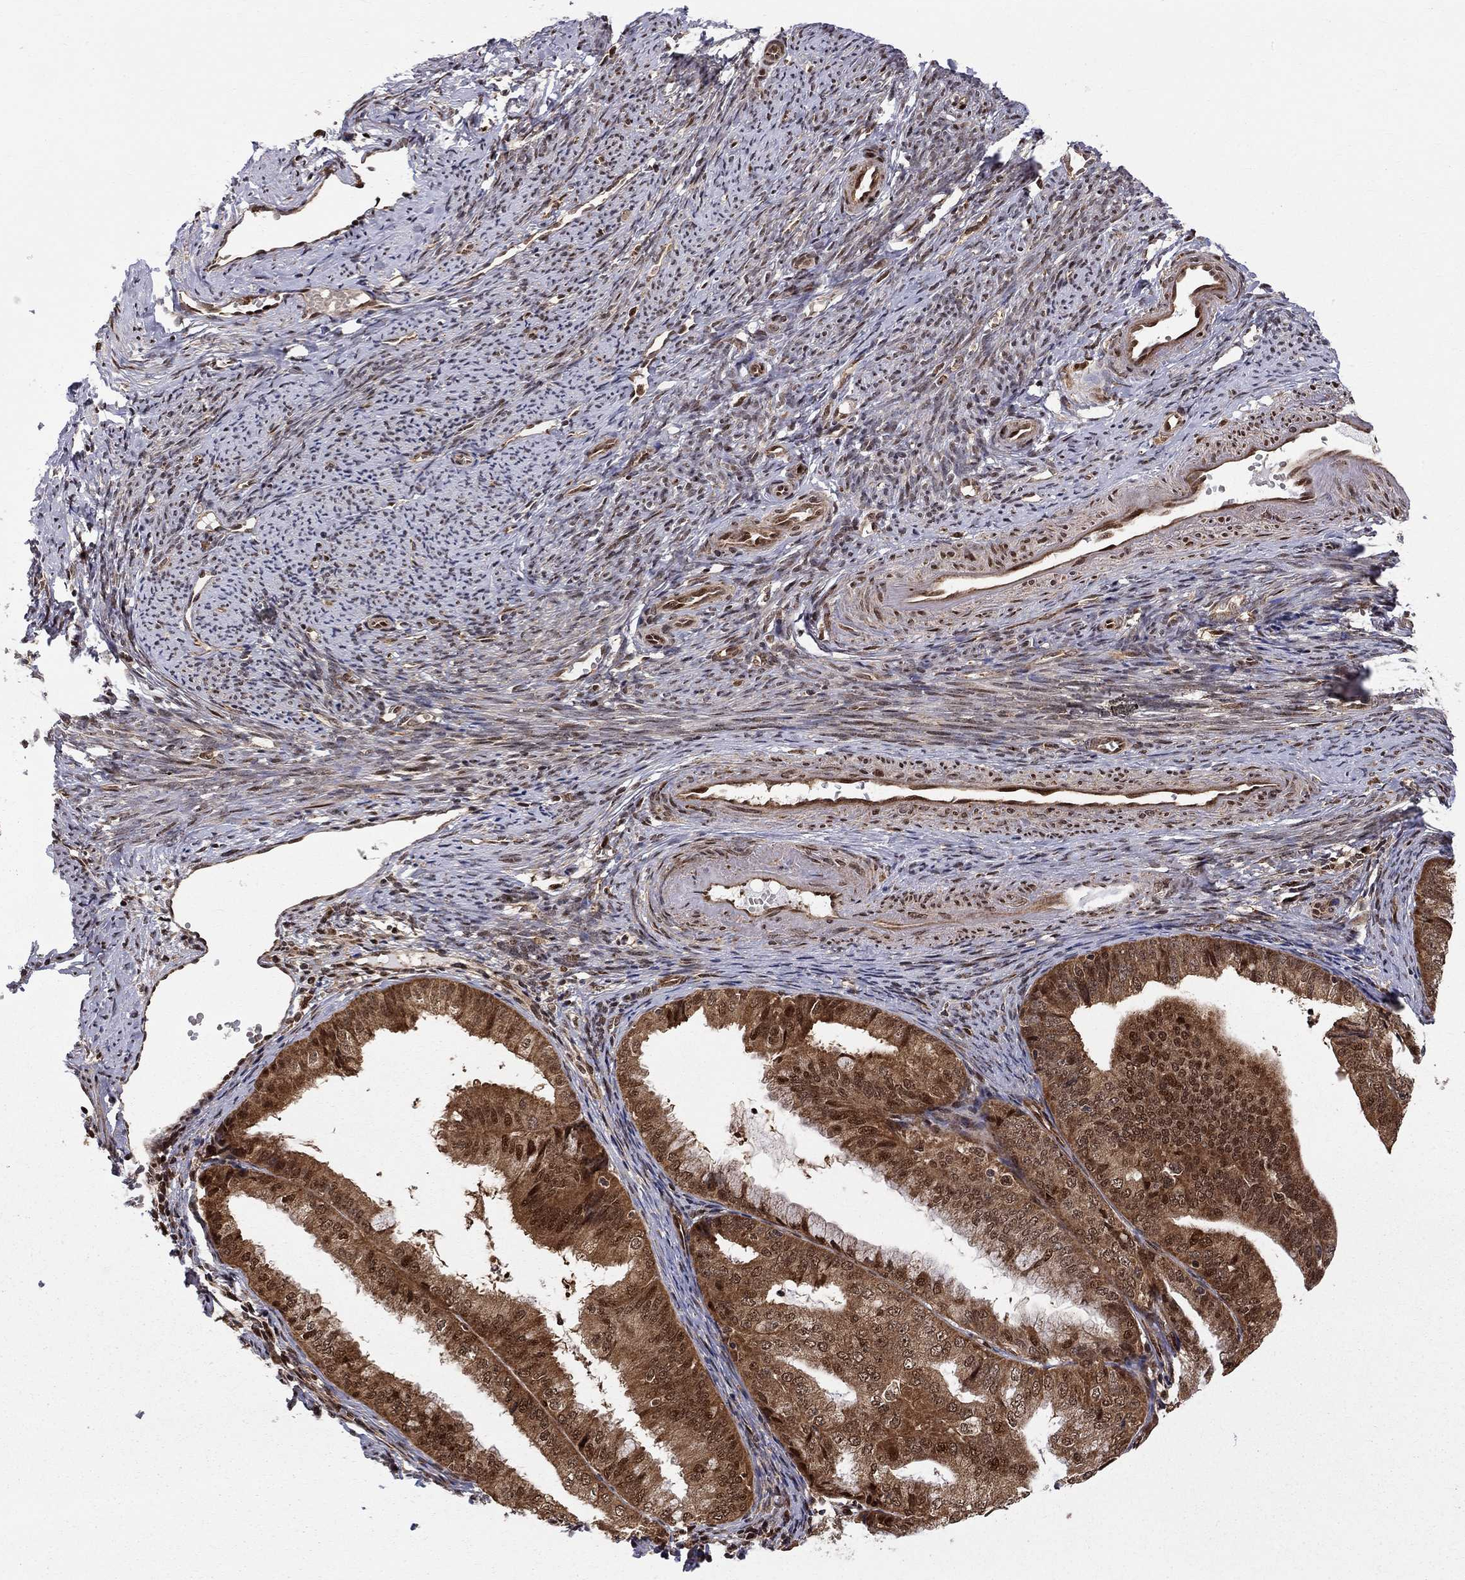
{"staining": {"intensity": "strong", "quantity": "25%-75%", "location": "cytoplasmic/membranous,nuclear"}, "tissue": "endometrial cancer", "cell_type": "Tumor cells", "image_type": "cancer", "snomed": [{"axis": "morphology", "description": "Adenocarcinoma, NOS"}, {"axis": "topography", "description": "Endometrium"}], "caption": "DAB immunohistochemical staining of endometrial adenocarcinoma reveals strong cytoplasmic/membranous and nuclear protein expression in about 25%-75% of tumor cells.", "gene": "ELOB", "patient": {"sex": "female", "age": 63}}